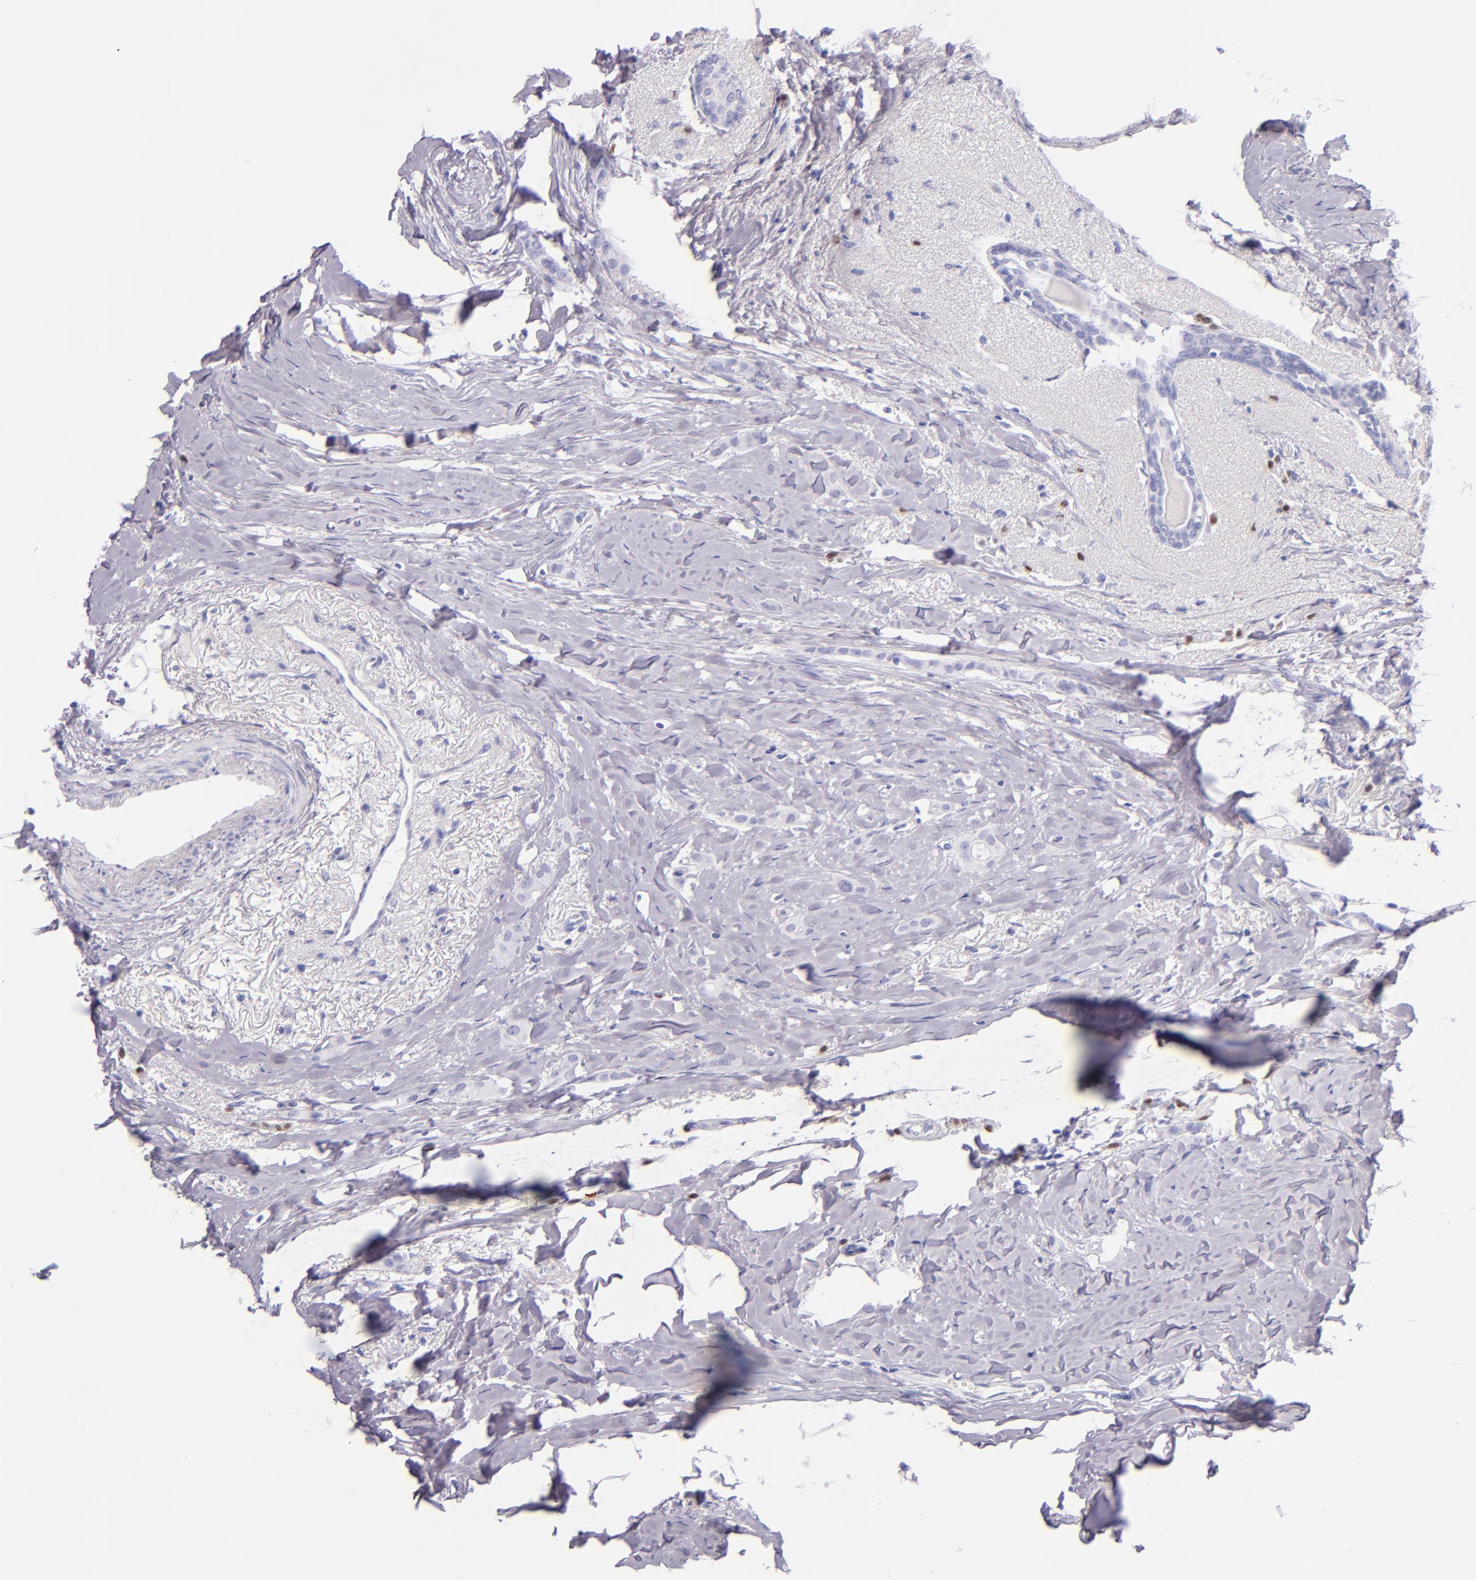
{"staining": {"intensity": "negative", "quantity": "none", "location": "none"}, "tissue": "breast cancer", "cell_type": "Tumor cells", "image_type": "cancer", "snomed": [{"axis": "morphology", "description": "Lobular carcinoma"}, {"axis": "topography", "description": "Breast"}], "caption": "Immunohistochemistry (IHC) of human breast lobular carcinoma shows no staining in tumor cells.", "gene": "IRF4", "patient": {"sex": "female", "age": 55}}